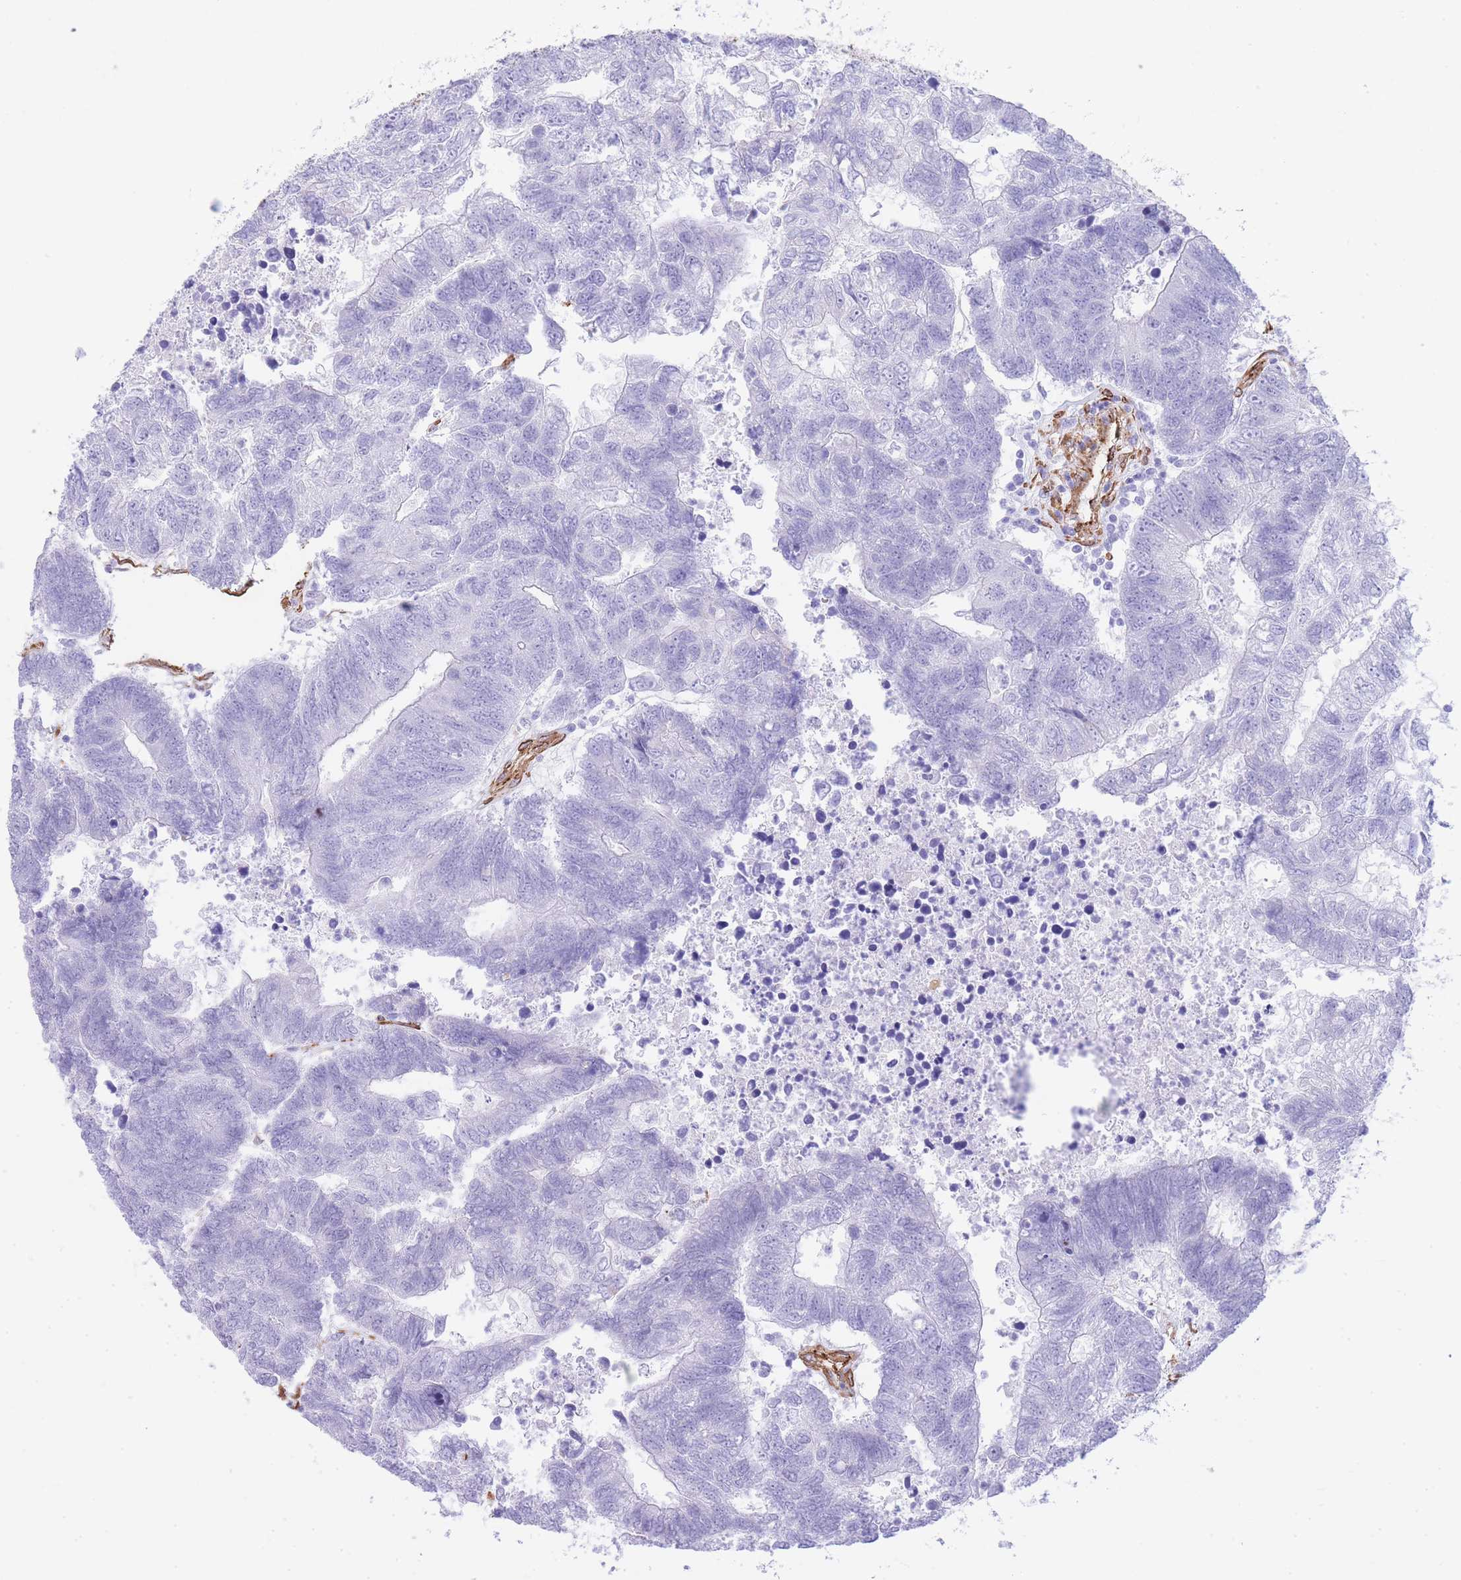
{"staining": {"intensity": "negative", "quantity": "none", "location": "none"}, "tissue": "colorectal cancer", "cell_type": "Tumor cells", "image_type": "cancer", "snomed": [{"axis": "morphology", "description": "Adenocarcinoma, NOS"}, {"axis": "topography", "description": "Colon"}], "caption": "IHC image of adenocarcinoma (colorectal) stained for a protein (brown), which exhibits no staining in tumor cells.", "gene": "CAVIN1", "patient": {"sex": "female", "age": 48}}